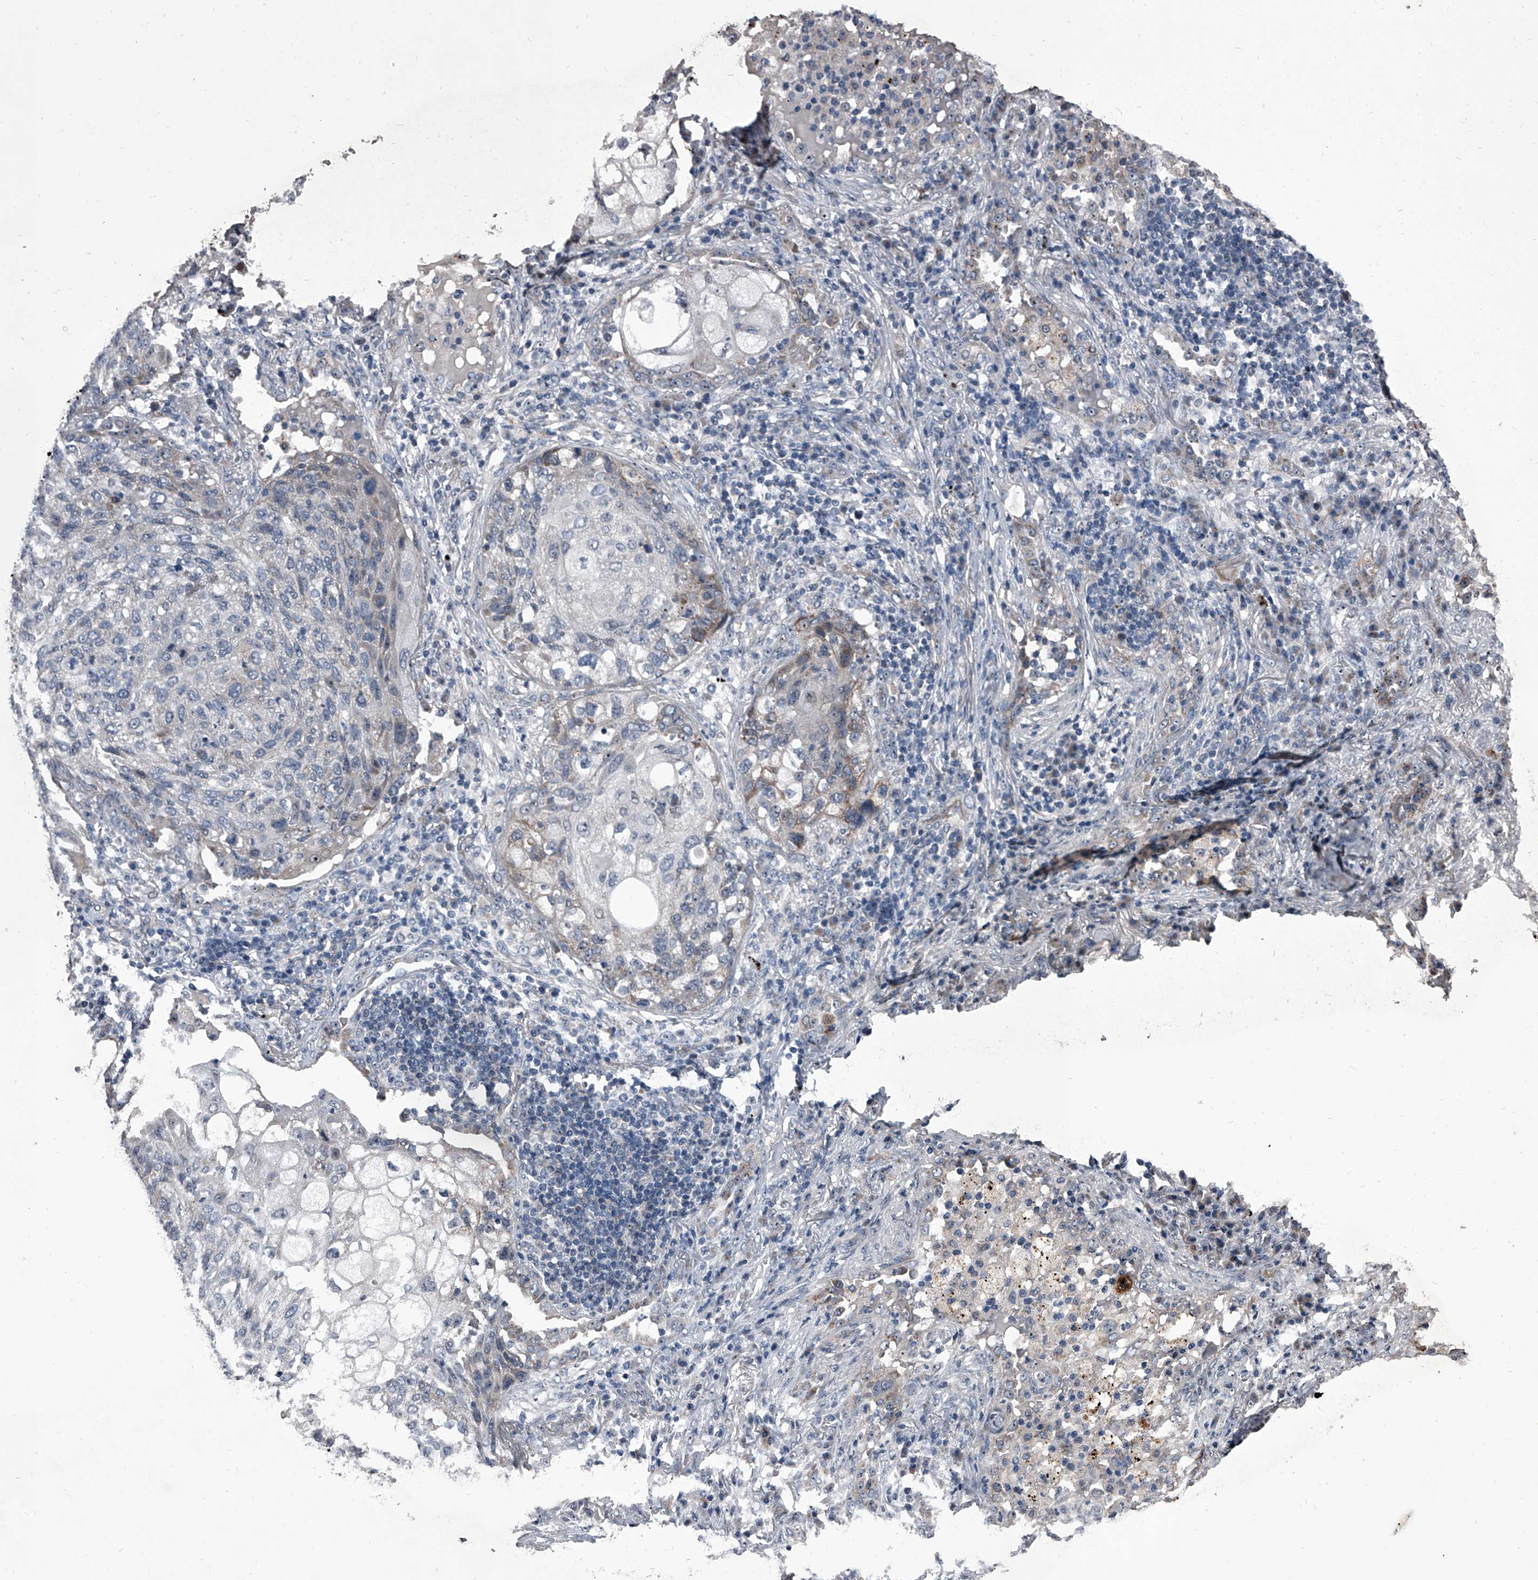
{"staining": {"intensity": "negative", "quantity": "none", "location": "none"}, "tissue": "lung cancer", "cell_type": "Tumor cells", "image_type": "cancer", "snomed": [{"axis": "morphology", "description": "Squamous cell carcinoma, NOS"}, {"axis": "topography", "description": "Lung"}], "caption": "Immunohistochemistry (IHC) of human lung squamous cell carcinoma exhibits no staining in tumor cells.", "gene": "CEP85L", "patient": {"sex": "female", "age": 63}}